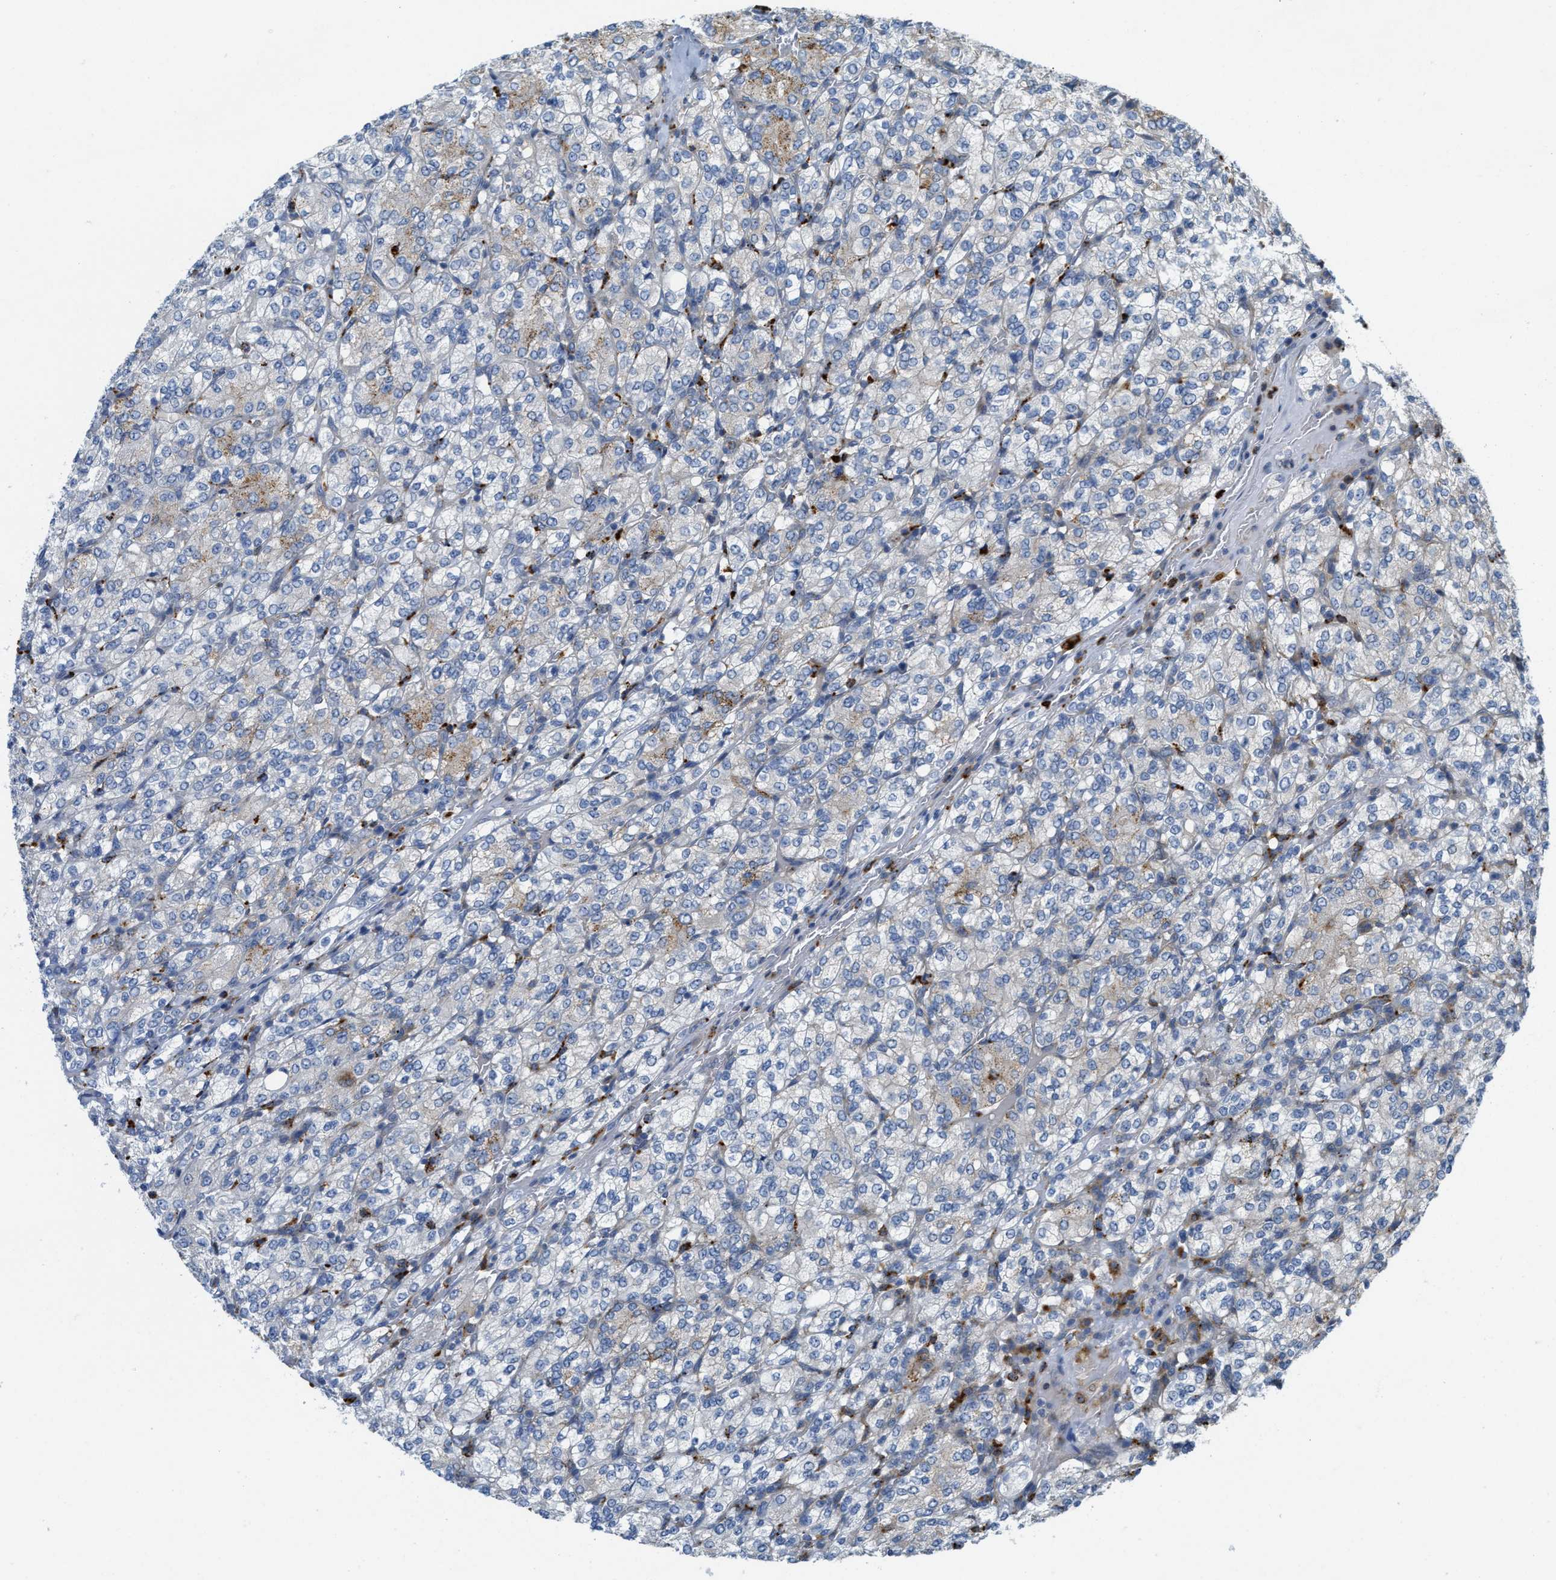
{"staining": {"intensity": "moderate", "quantity": "<25%", "location": "cytoplasmic/membranous"}, "tissue": "renal cancer", "cell_type": "Tumor cells", "image_type": "cancer", "snomed": [{"axis": "morphology", "description": "Adenocarcinoma, NOS"}, {"axis": "topography", "description": "Kidney"}], "caption": "The photomicrograph displays a brown stain indicating the presence of a protein in the cytoplasmic/membranous of tumor cells in adenocarcinoma (renal).", "gene": "KLHDC10", "patient": {"sex": "male", "age": 77}}